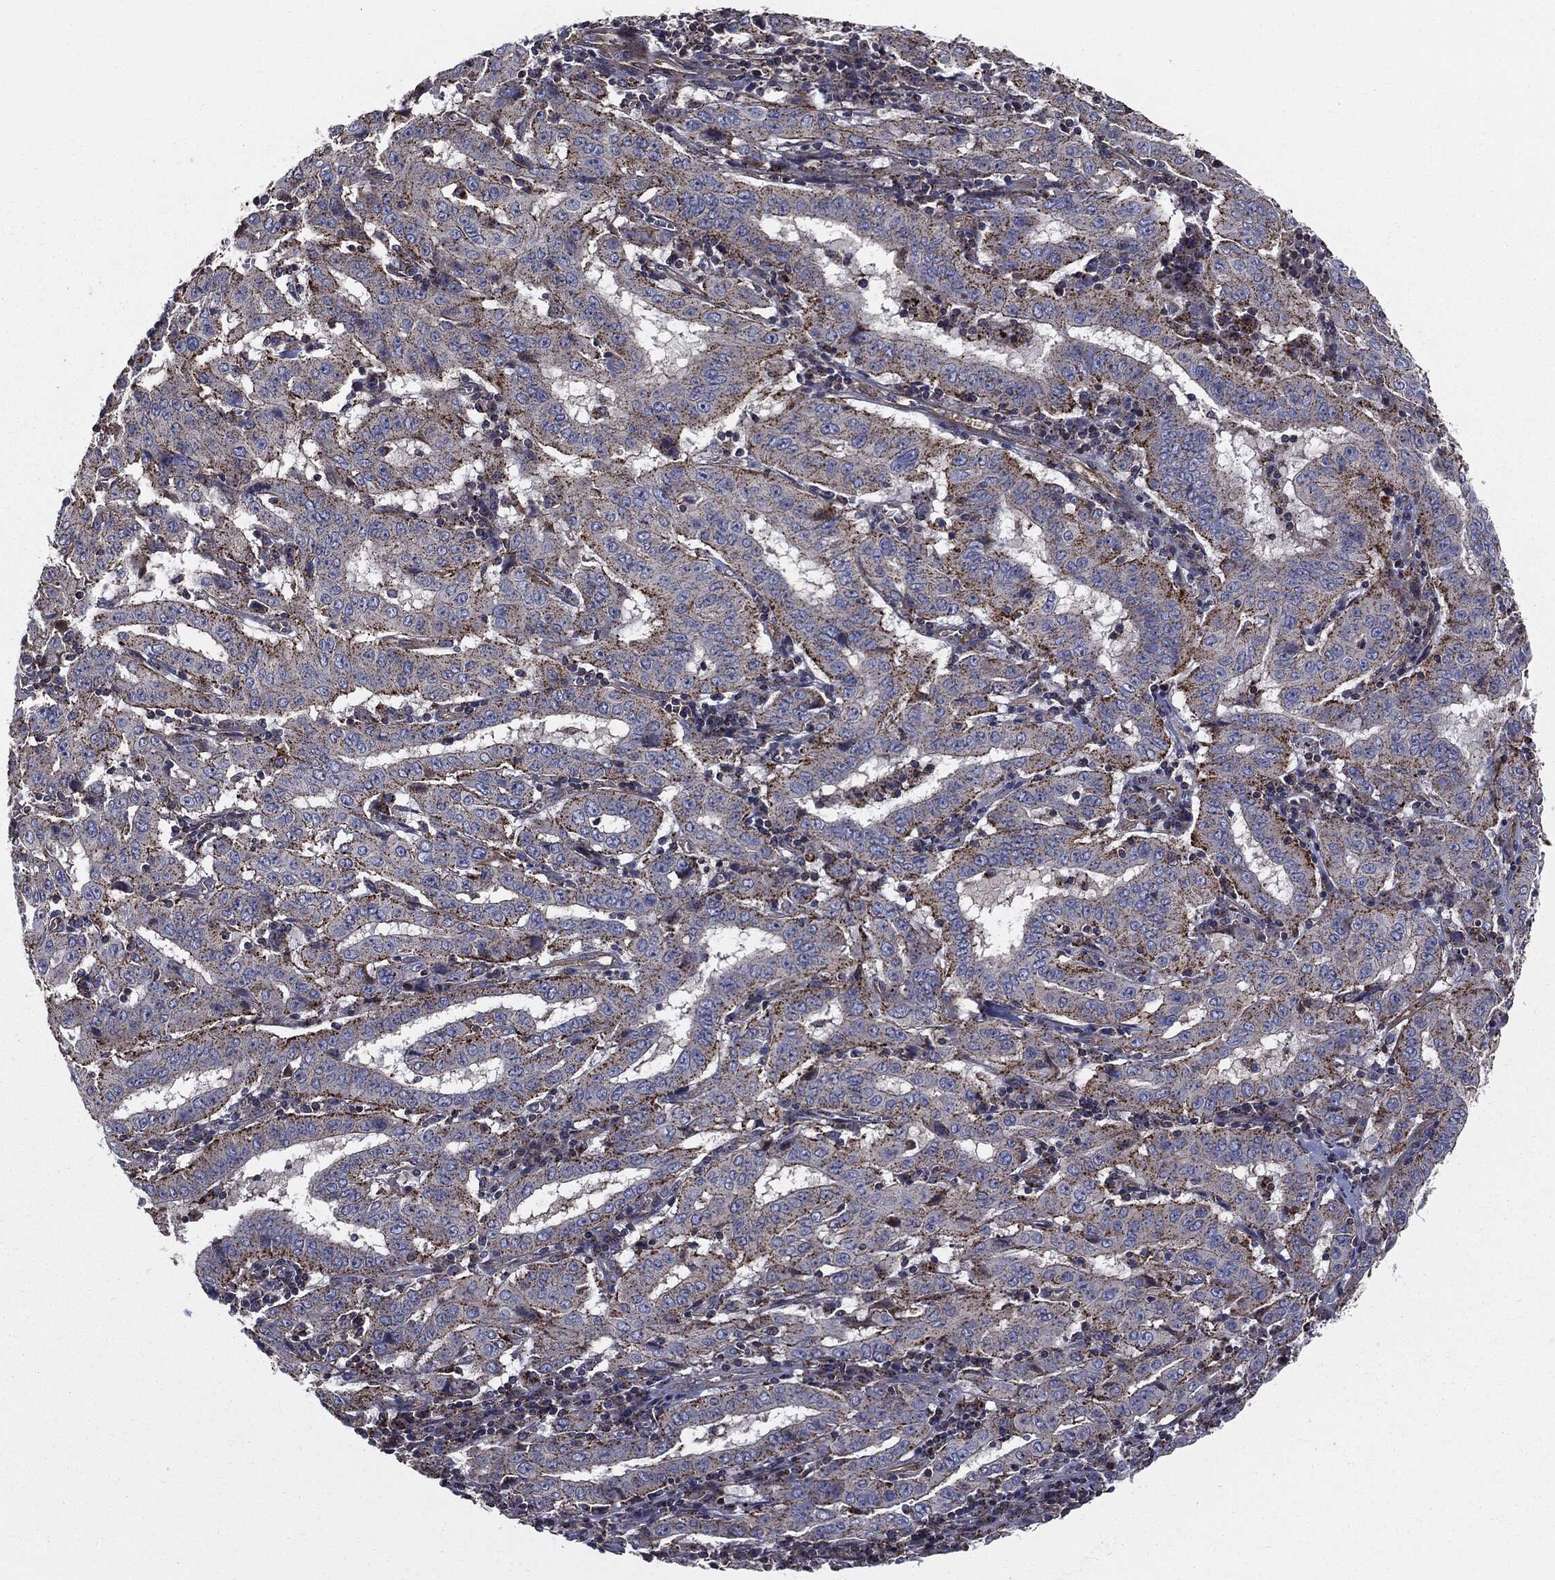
{"staining": {"intensity": "moderate", "quantity": "<25%", "location": "cytoplasmic/membranous"}, "tissue": "pancreatic cancer", "cell_type": "Tumor cells", "image_type": "cancer", "snomed": [{"axis": "morphology", "description": "Adenocarcinoma, NOS"}, {"axis": "topography", "description": "Pancreas"}], "caption": "High-power microscopy captured an immunohistochemistry (IHC) histopathology image of pancreatic cancer, revealing moderate cytoplasmic/membranous staining in approximately <25% of tumor cells.", "gene": "PDCD6IP", "patient": {"sex": "male", "age": 63}}